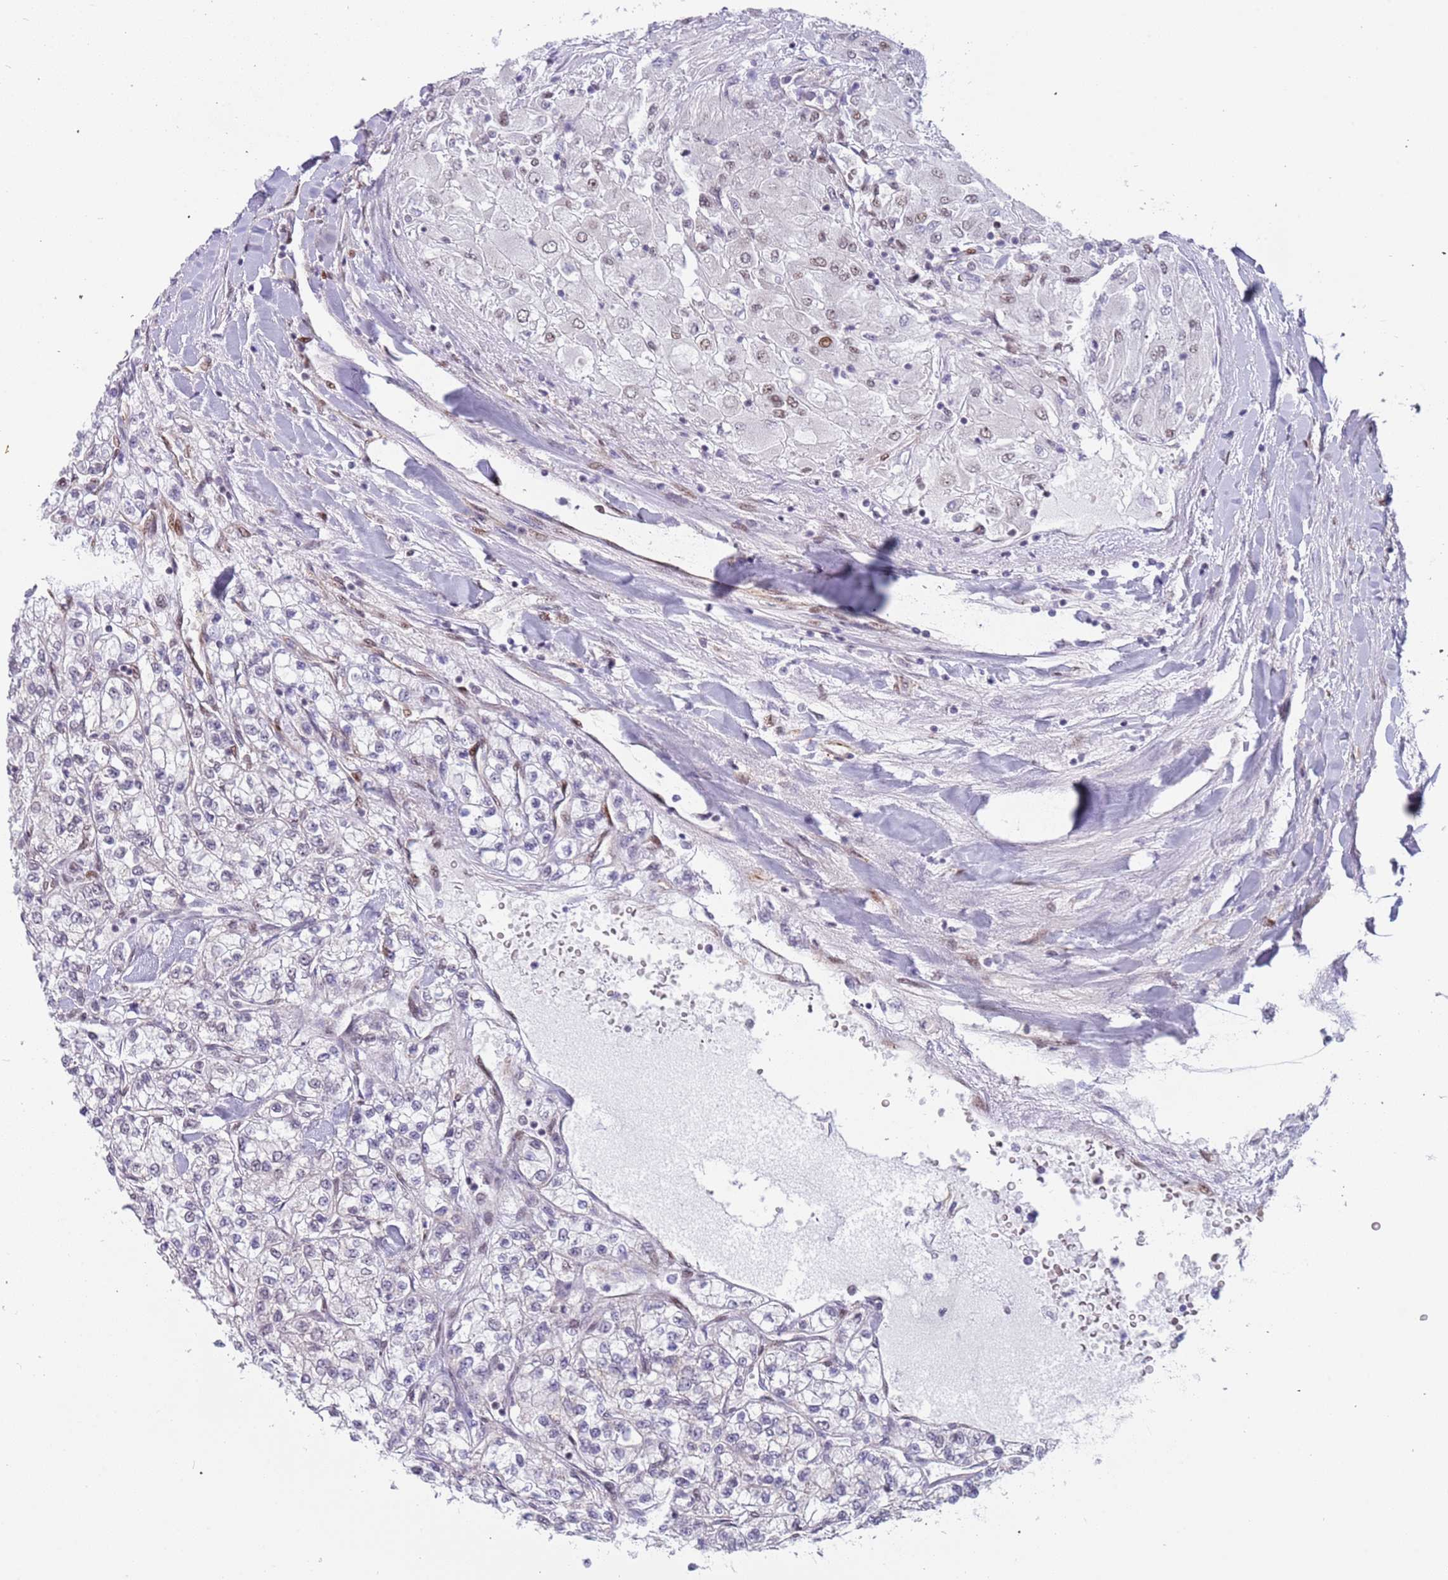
{"staining": {"intensity": "negative", "quantity": "none", "location": "none"}, "tissue": "renal cancer", "cell_type": "Tumor cells", "image_type": "cancer", "snomed": [{"axis": "morphology", "description": "Adenocarcinoma, NOS"}, {"axis": "topography", "description": "Kidney"}], "caption": "DAB (3,3'-diaminobenzidine) immunohistochemical staining of human adenocarcinoma (renal) demonstrates no significant expression in tumor cells.", "gene": "LRMDA", "patient": {"sex": "male", "age": 80}}